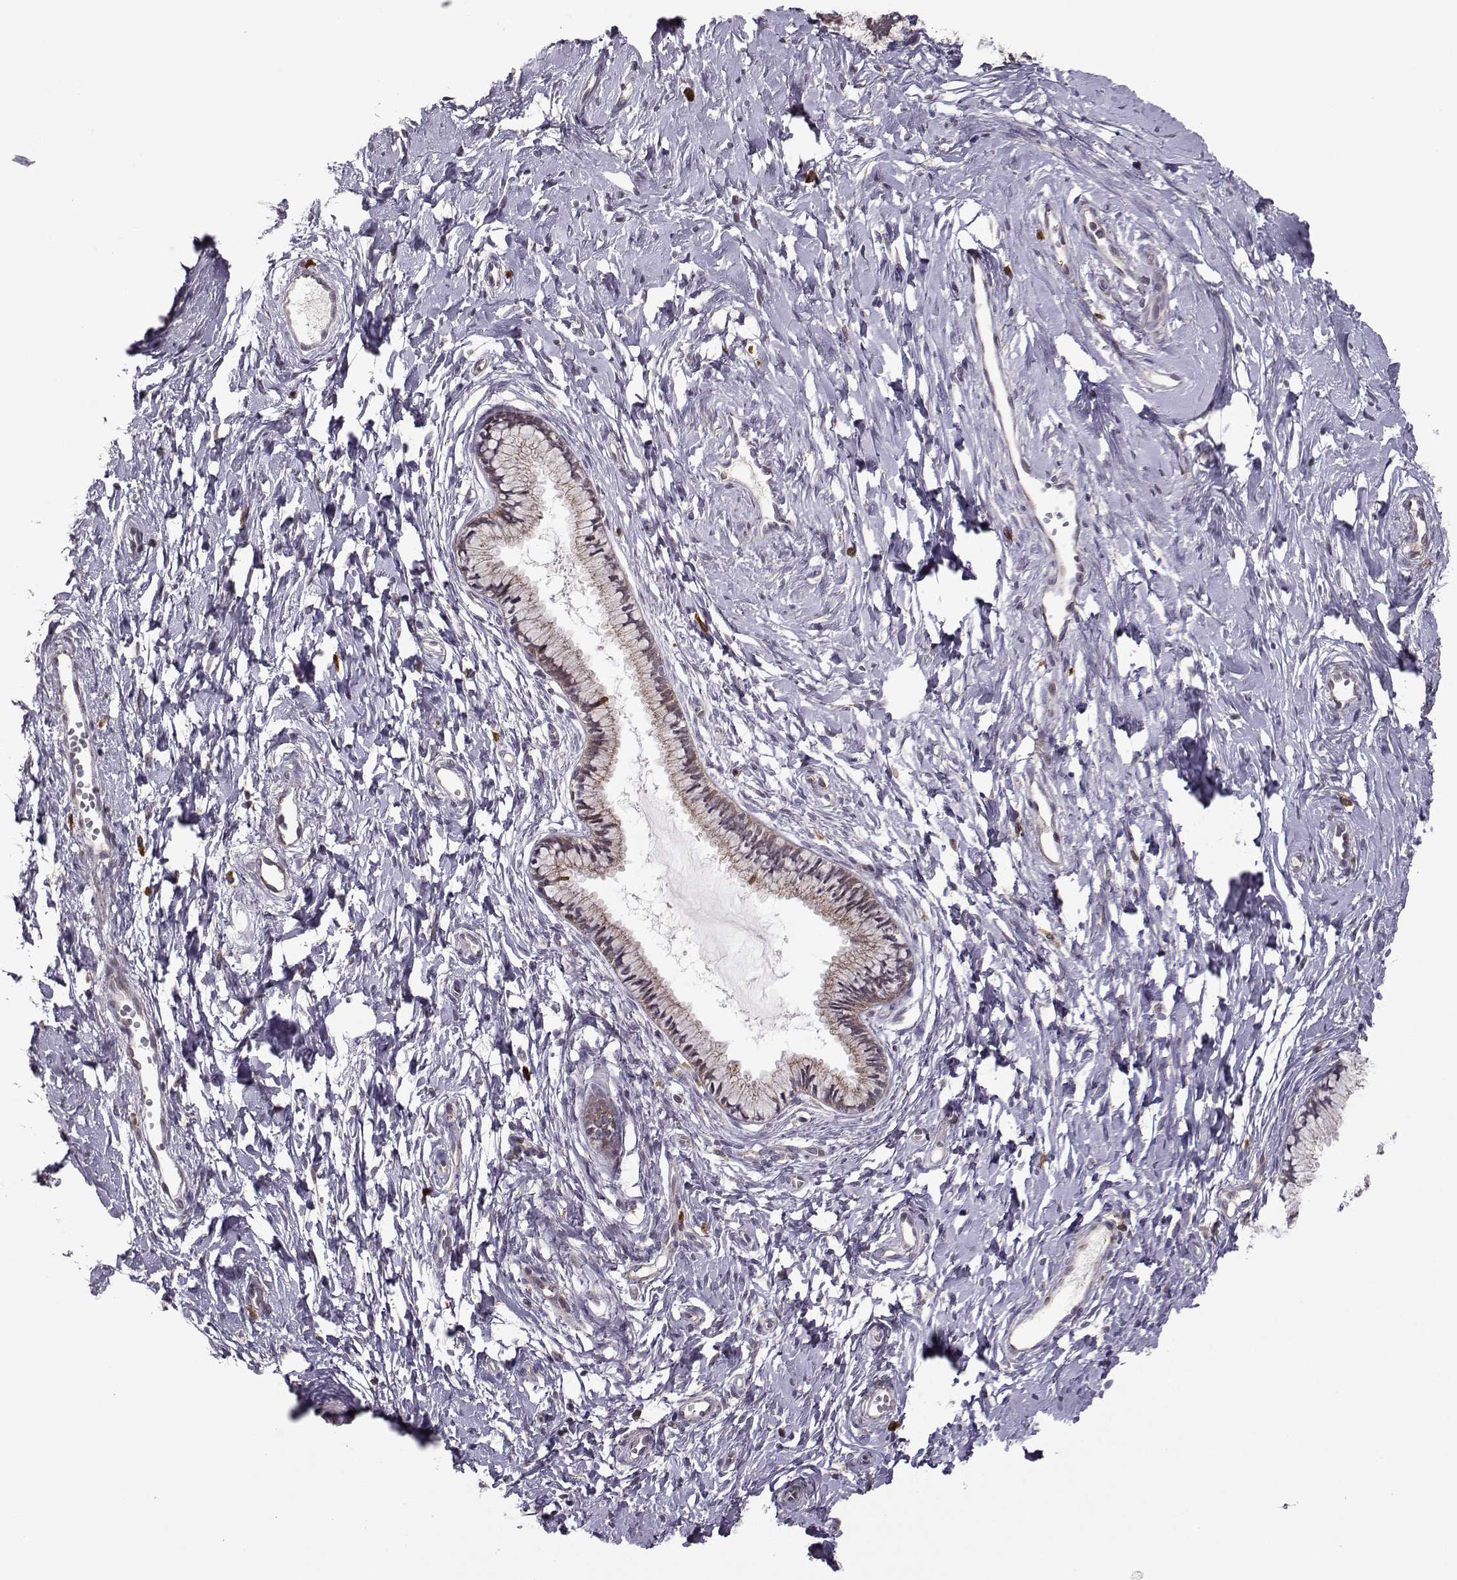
{"staining": {"intensity": "weak", "quantity": ">75%", "location": "cytoplasmic/membranous"}, "tissue": "cervix", "cell_type": "Glandular cells", "image_type": "normal", "snomed": [{"axis": "morphology", "description": "Normal tissue, NOS"}, {"axis": "topography", "description": "Cervix"}], "caption": "Immunohistochemistry (DAB) staining of benign human cervix reveals weak cytoplasmic/membranous protein staining in approximately >75% of glandular cells.", "gene": "NECAB3", "patient": {"sex": "female", "age": 40}}